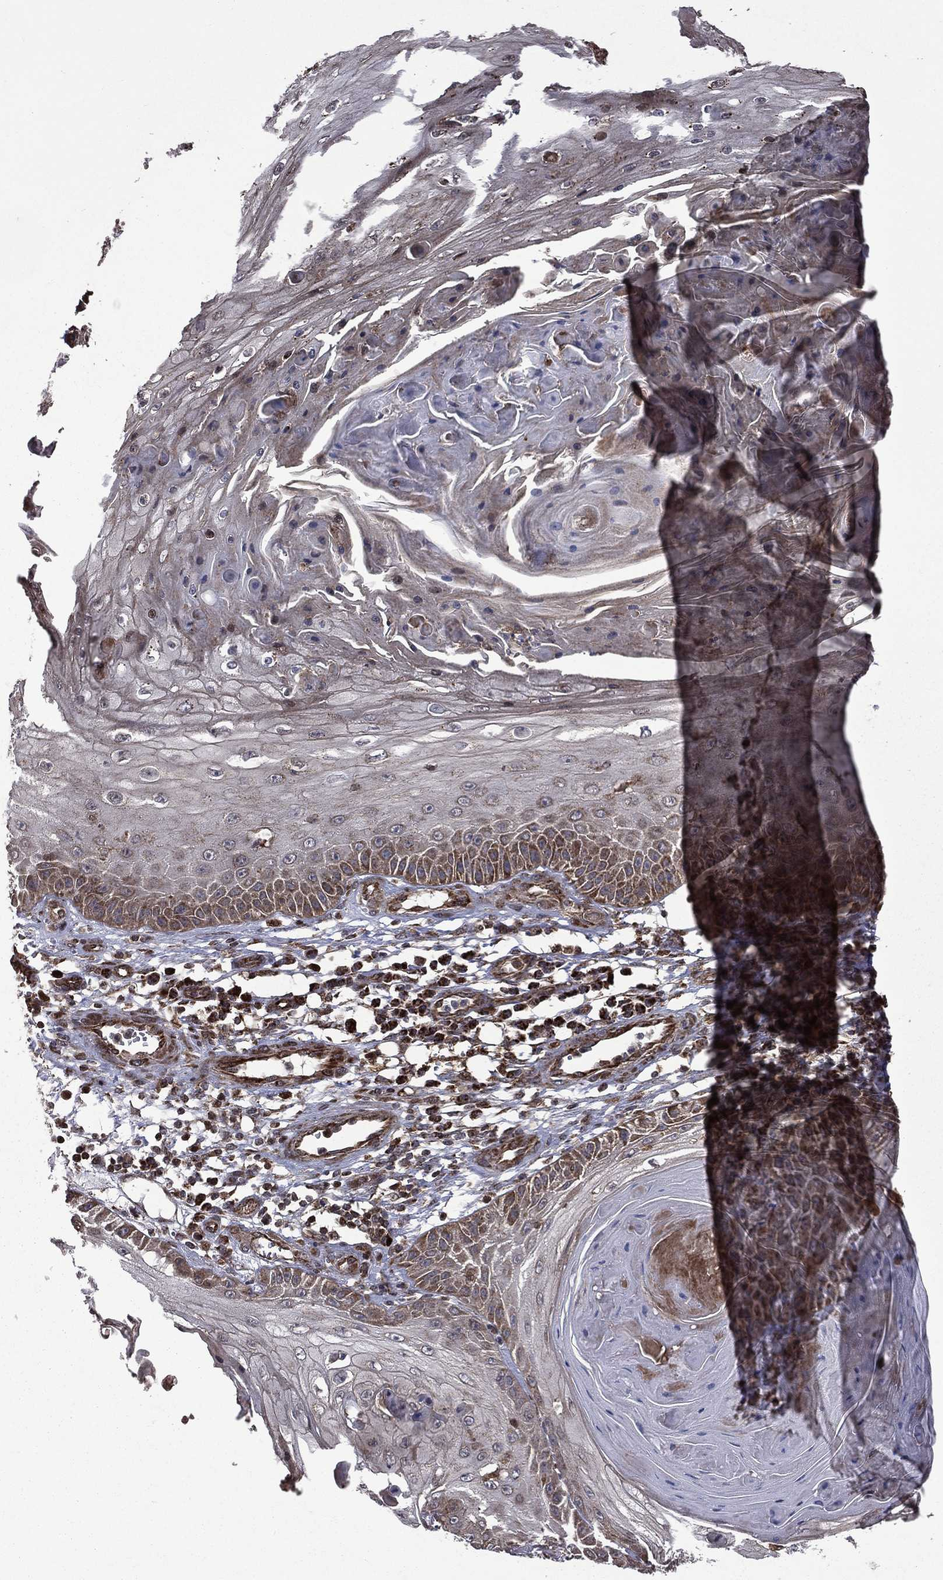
{"staining": {"intensity": "moderate", "quantity": "25%-75%", "location": "cytoplasmic/membranous"}, "tissue": "skin cancer", "cell_type": "Tumor cells", "image_type": "cancer", "snomed": [{"axis": "morphology", "description": "Squamous cell carcinoma, NOS"}, {"axis": "topography", "description": "Skin"}], "caption": "This micrograph demonstrates skin cancer stained with immunohistochemistry to label a protein in brown. The cytoplasmic/membranous of tumor cells show moderate positivity for the protein. Nuclei are counter-stained blue.", "gene": "GIMAP6", "patient": {"sex": "male", "age": 70}}